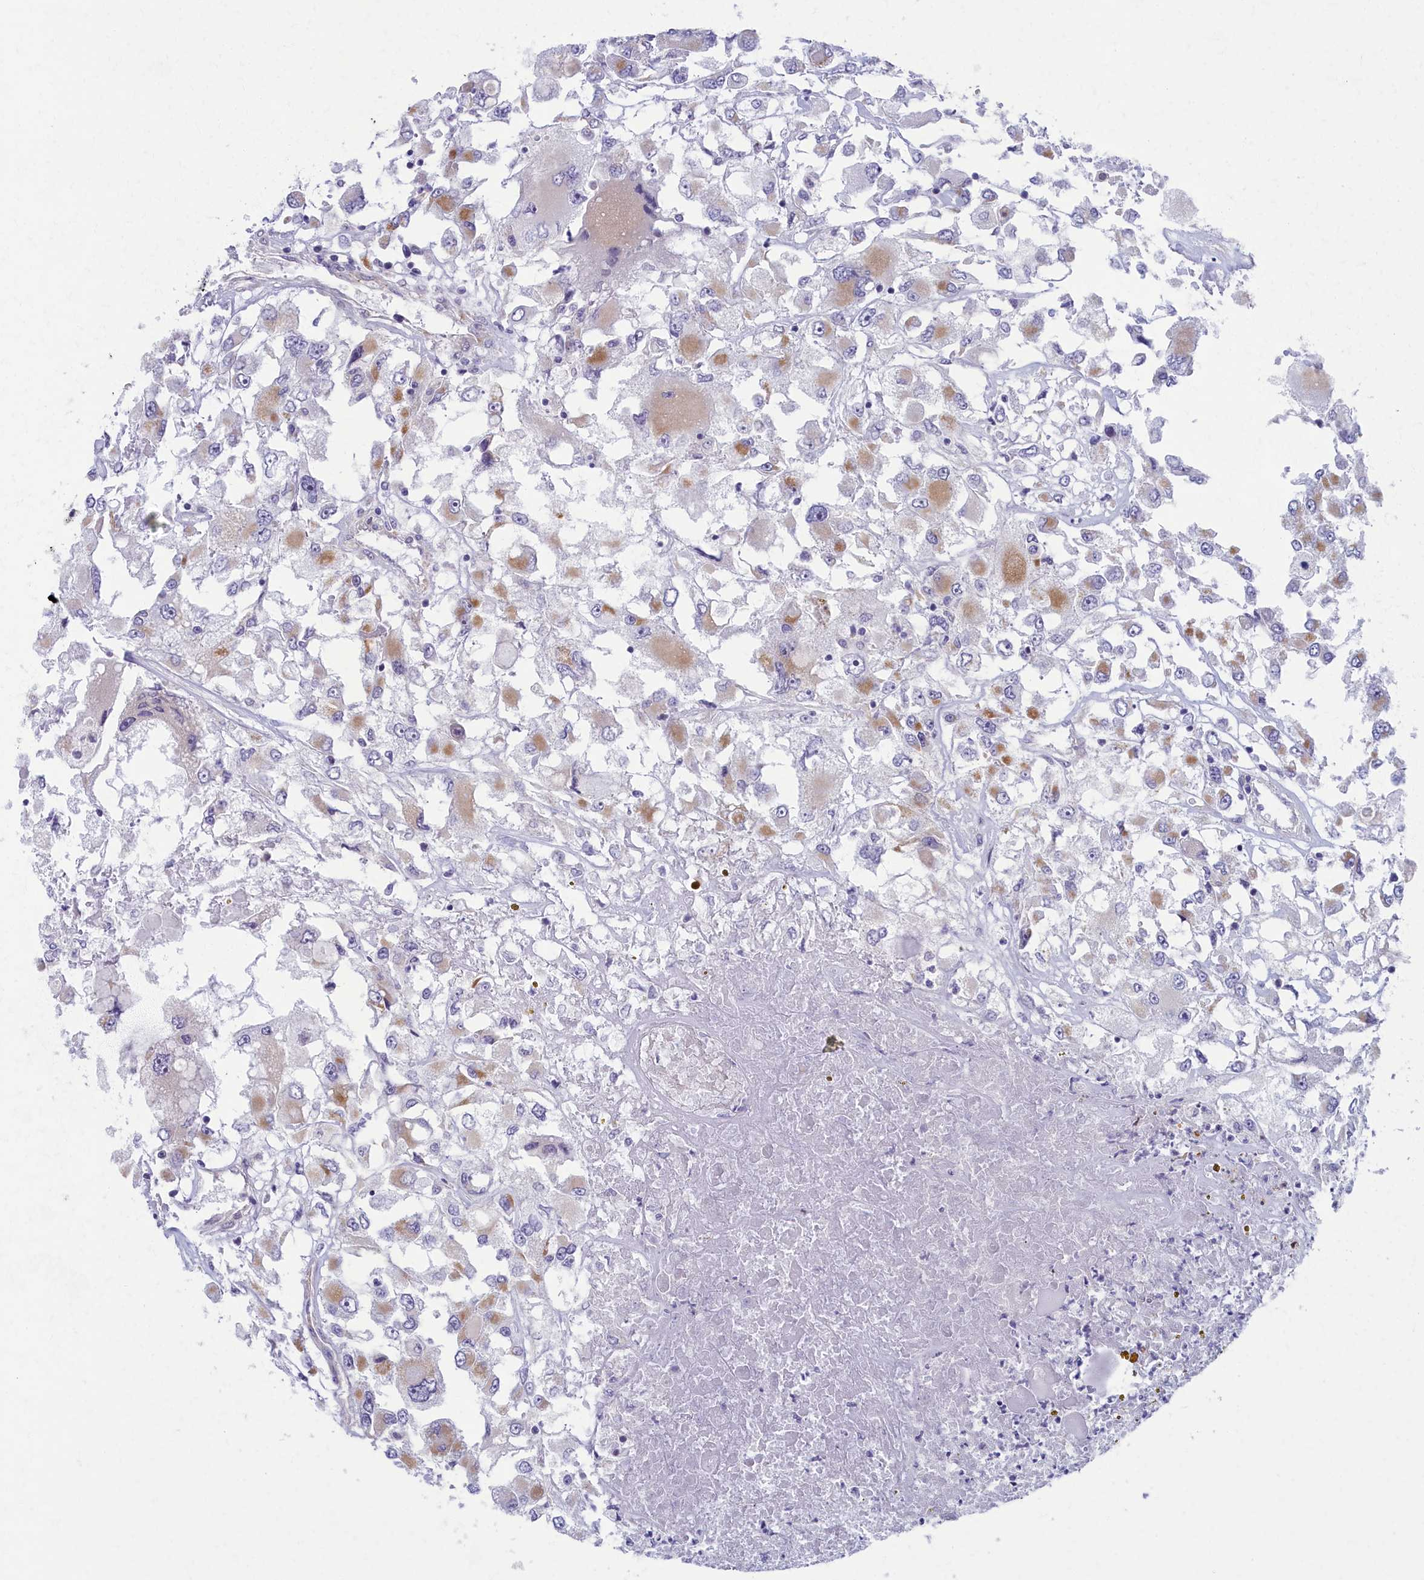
{"staining": {"intensity": "weak", "quantity": "25%-75%", "location": "cytoplasmic/membranous"}, "tissue": "renal cancer", "cell_type": "Tumor cells", "image_type": "cancer", "snomed": [{"axis": "morphology", "description": "Adenocarcinoma, NOS"}, {"axis": "topography", "description": "Kidney"}], "caption": "Immunohistochemistry (IHC) image of neoplastic tissue: adenocarcinoma (renal) stained using immunohistochemistry demonstrates low levels of weak protein expression localized specifically in the cytoplasmic/membranous of tumor cells, appearing as a cytoplasmic/membranous brown color.", "gene": "MRPS25", "patient": {"sex": "female", "age": 52}}